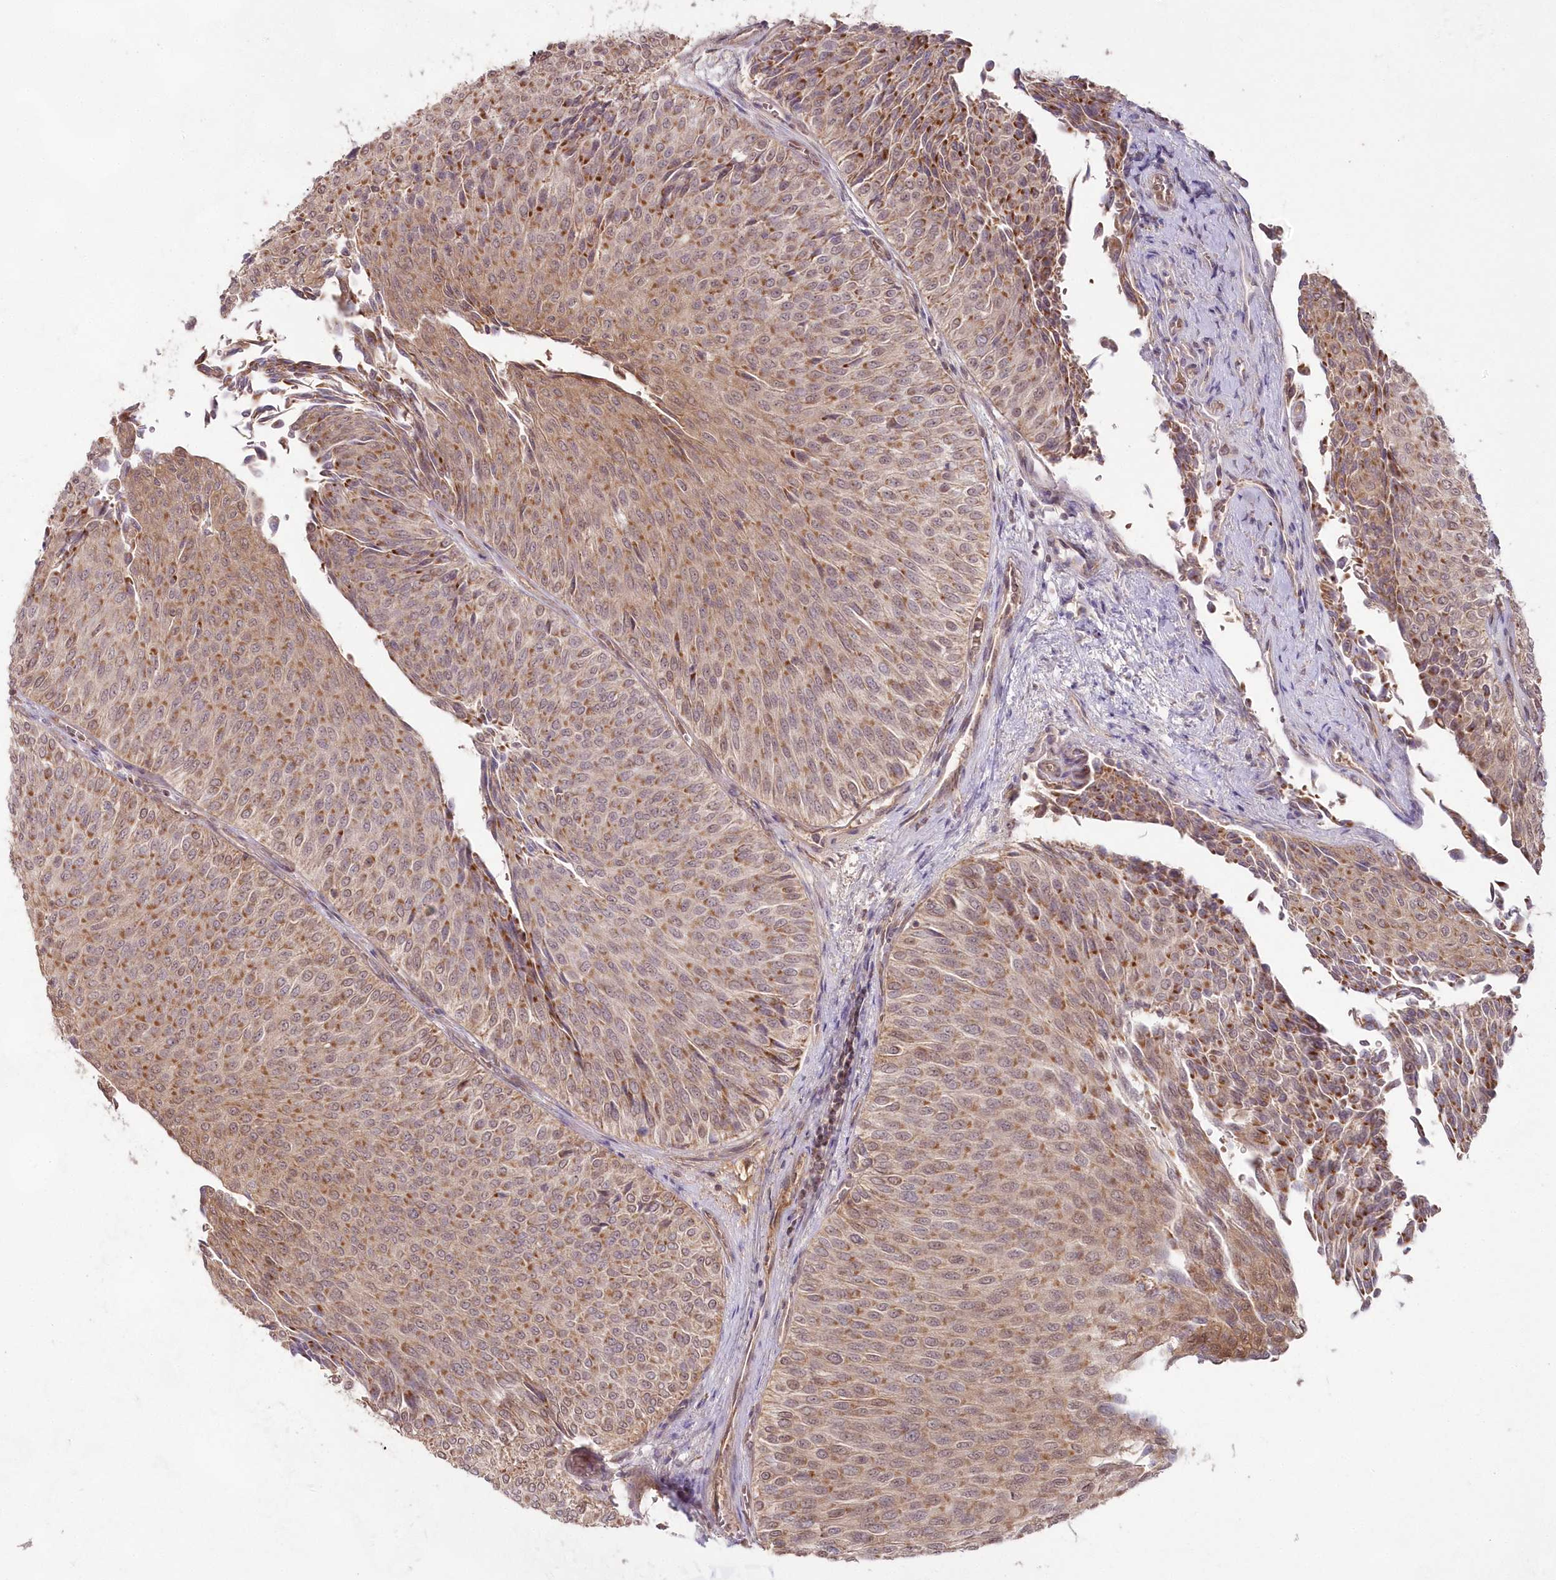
{"staining": {"intensity": "moderate", "quantity": ">75%", "location": "cytoplasmic/membranous"}, "tissue": "urothelial cancer", "cell_type": "Tumor cells", "image_type": "cancer", "snomed": [{"axis": "morphology", "description": "Urothelial carcinoma, Low grade"}, {"axis": "topography", "description": "Urinary bladder"}], "caption": "Immunohistochemistry histopathology image of urothelial cancer stained for a protein (brown), which exhibits medium levels of moderate cytoplasmic/membranous staining in approximately >75% of tumor cells.", "gene": "IMPA1", "patient": {"sex": "male", "age": 78}}